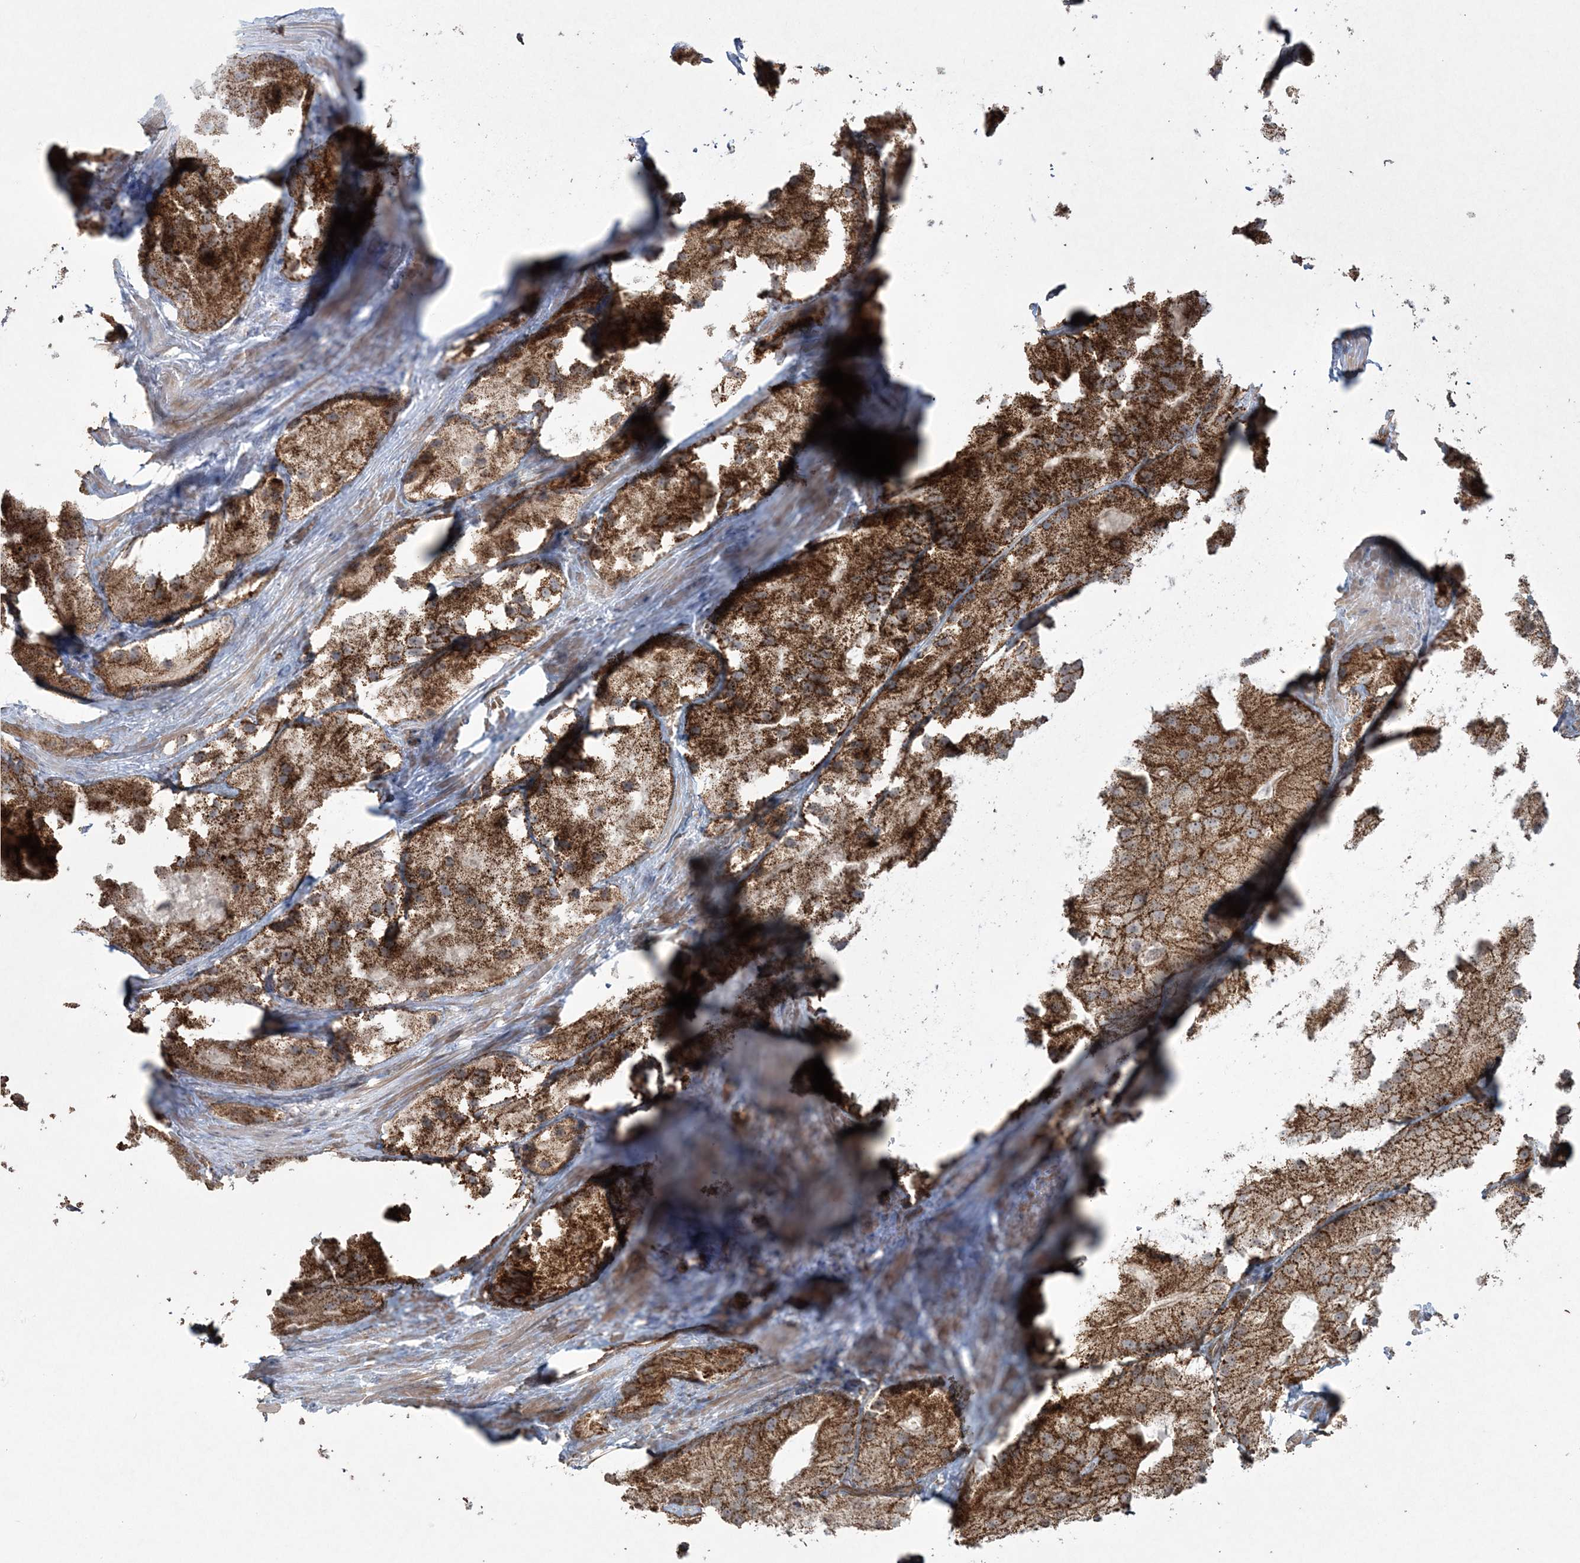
{"staining": {"intensity": "strong", "quantity": ">75%", "location": "cytoplasmic/membranous"}, "tissue": "prostate cancer", "cell_type": "Tumor cells", "image_type": "cancer", "snomed": [{"axis": "morphology", "description": "Adenocarcinoma, Low grade"}, {"axis": "topography", "description": "Prostate"}], "caption": "Immunohistochemistry (DAB) staining of human prostate cancer (low-grade adenocarcinoma) exhibits strong cytoplasmic/membranous protein expression in about >75% of tumor cells. The staining is performed using DAB brown chromogen to label protein expression. The nuclei are counter-stained blue using hematoxylin.", "gene": "TTC7A", "patient": {"sex": "male", "age": 69}}